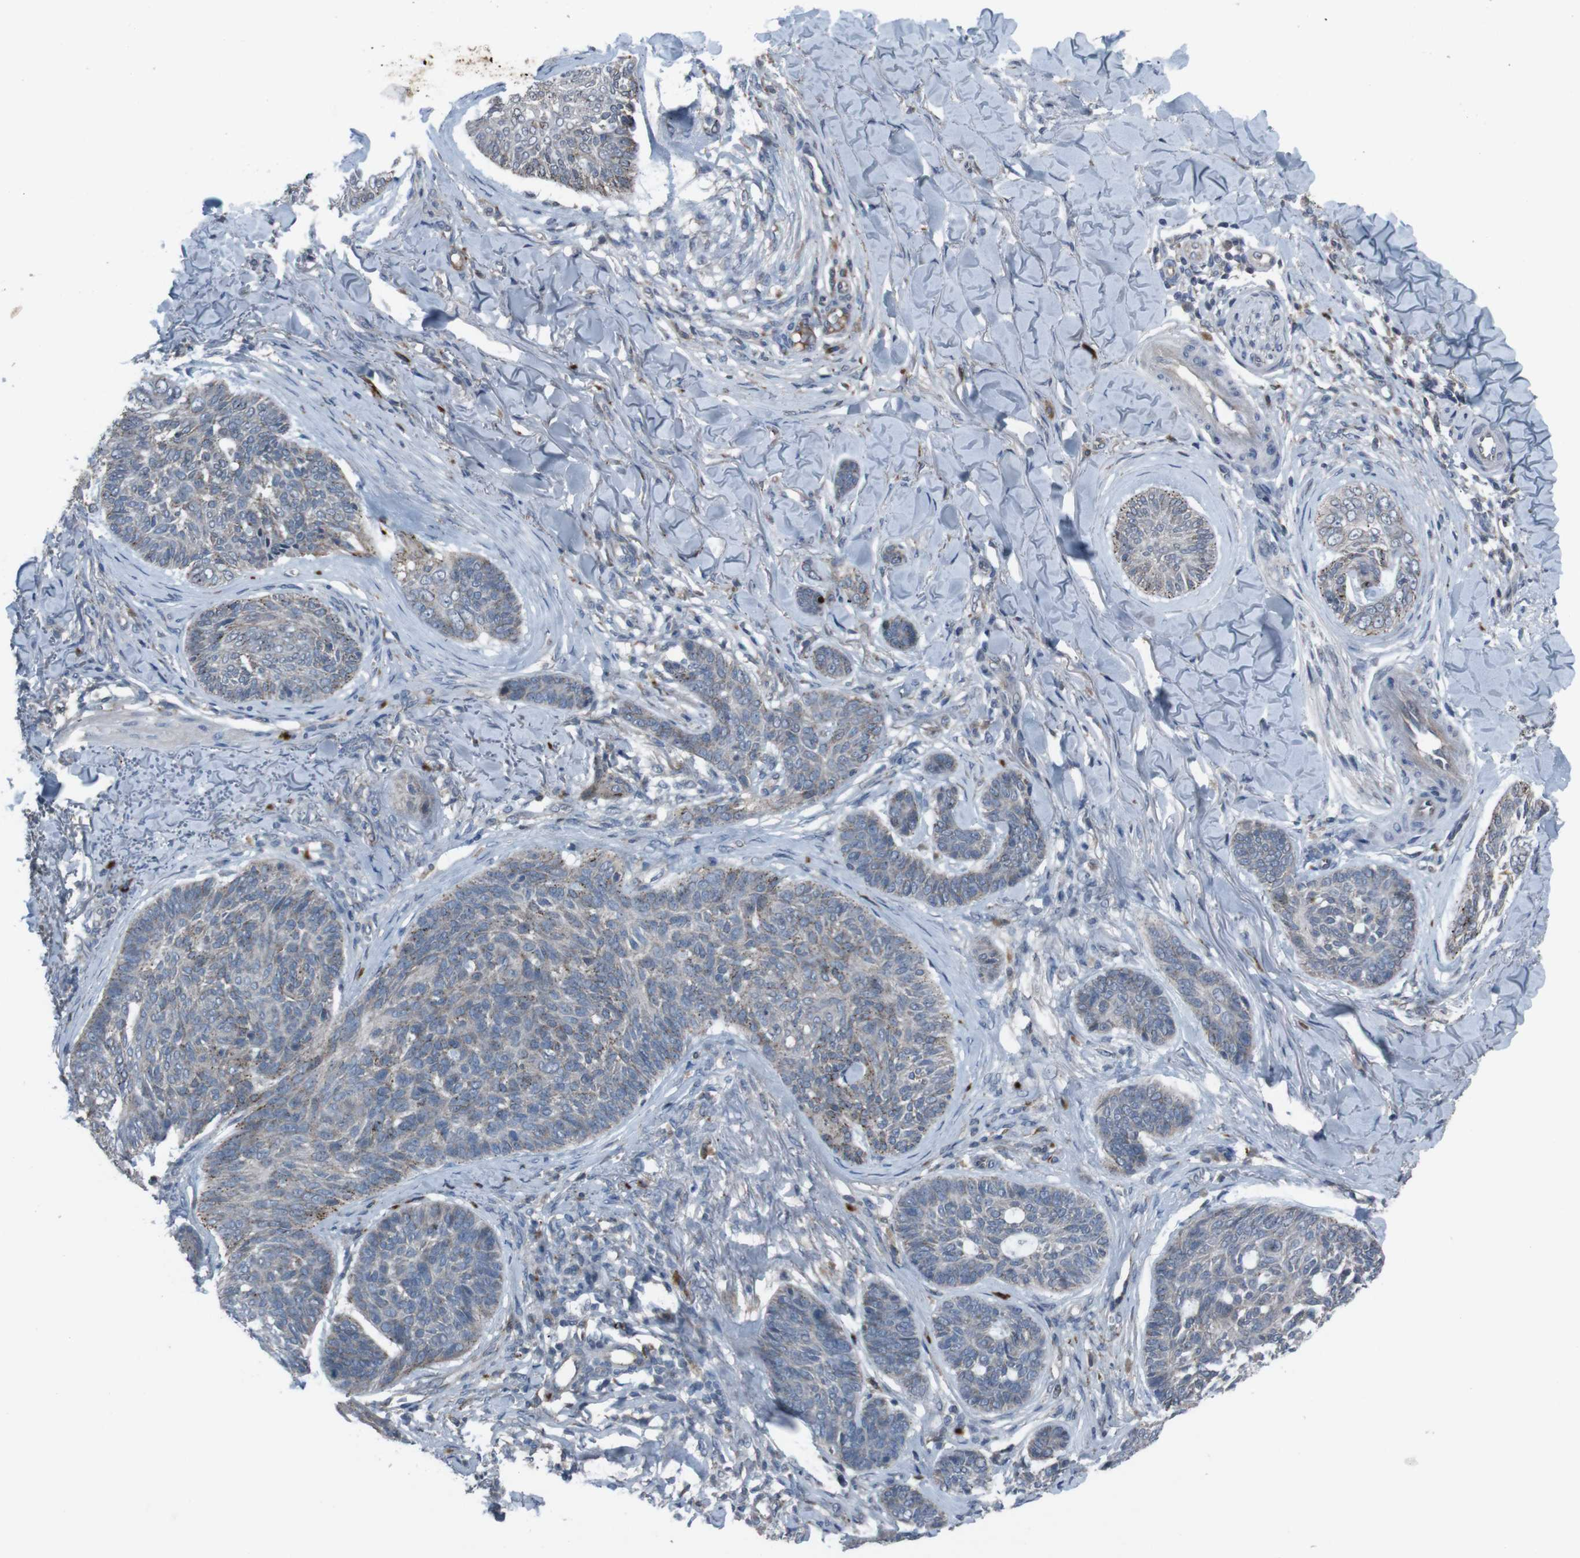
{"staining": {"intensity": "moderate", "quantity": "<25%", "location": "cytoplasmic/membranous"}, "tissue": "skin cancer", "cell_type": "Tumor cells", "image_type": "cancer", "snomed": [{"axis": "morphology", "description": "Basal cell carcinoma"}, {"axis": "topography", "description": "Skin"}], "caption": "Brown immunohistochemical staining in human basal cell carcinoma (skin) shows moderate cytoplasmic/membranous positivity in about <25% of tumor cells.", "gene": "EFNA5", "patient": {"sex": "male", "age": 43}}